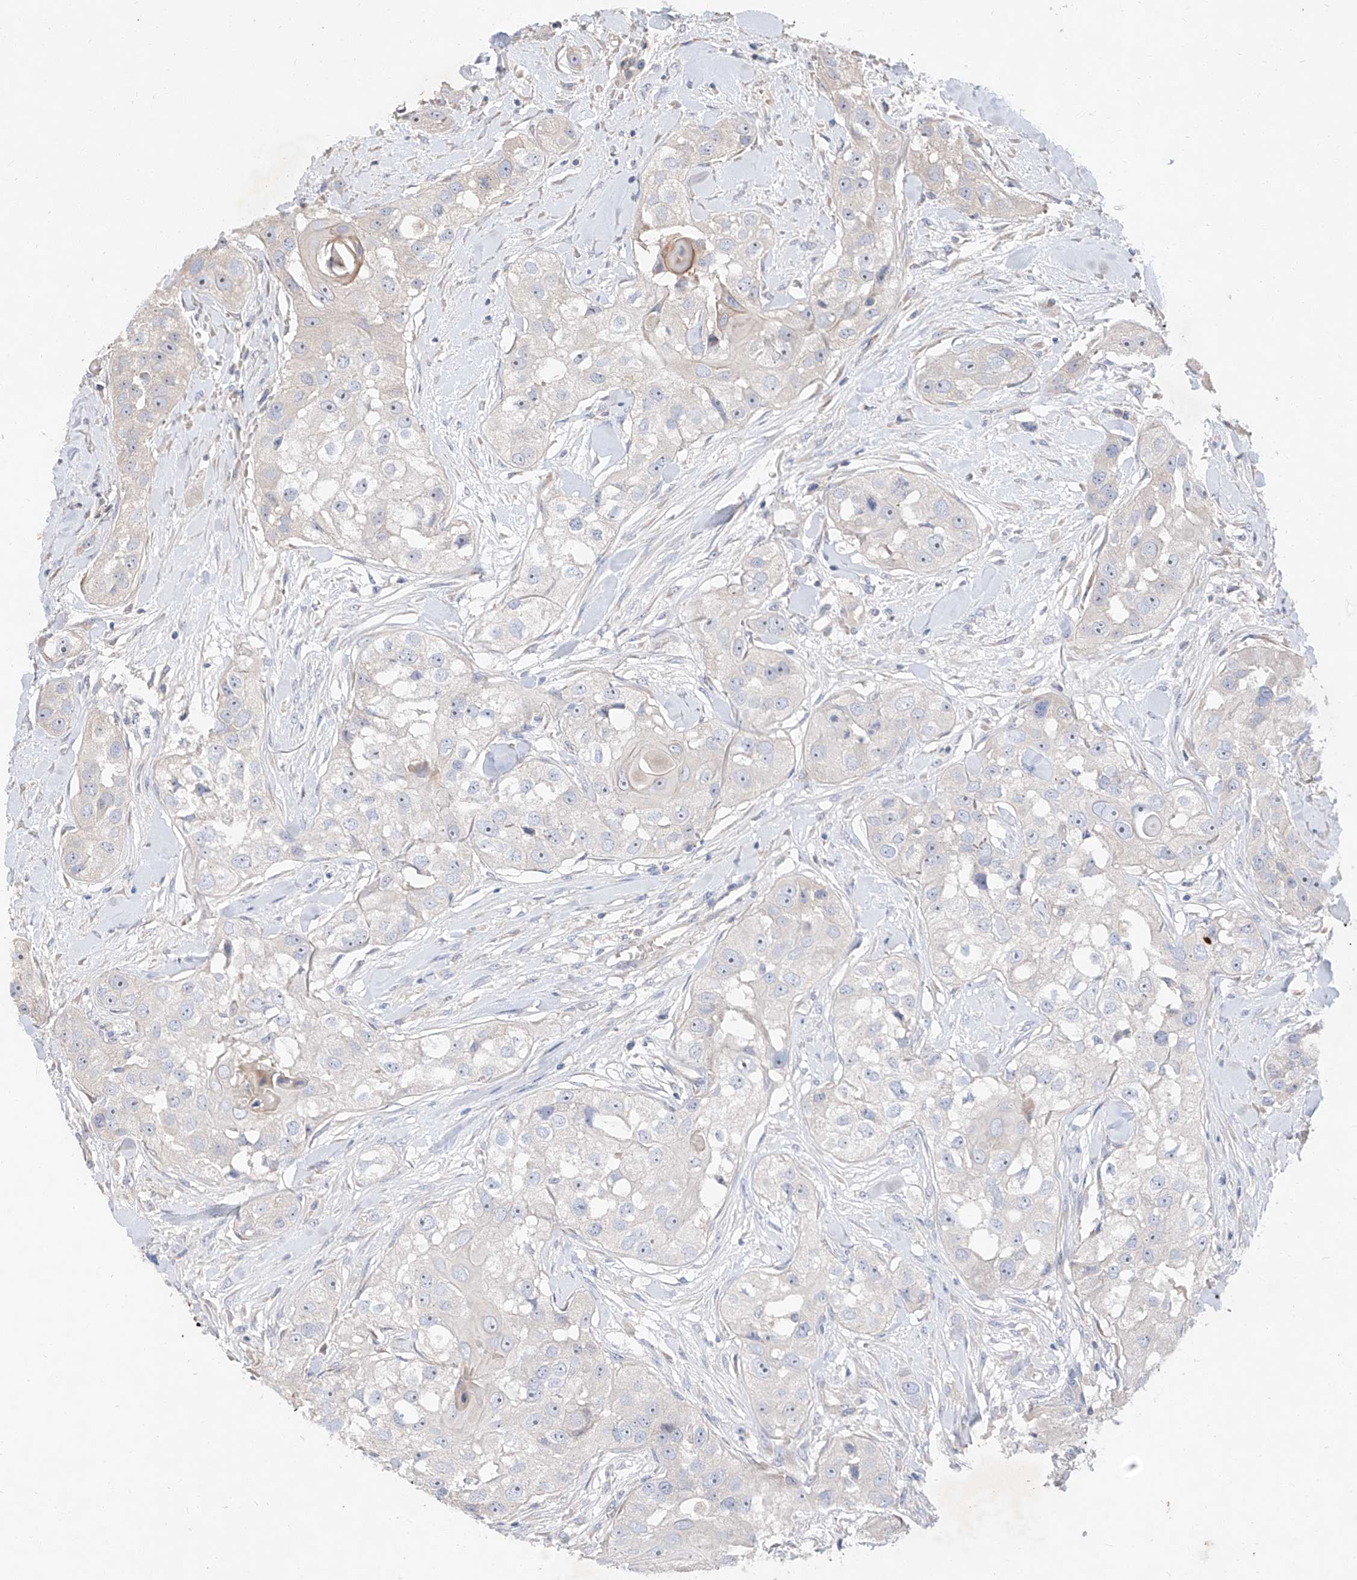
{"staining": {"intensity": "negative", "quantity": "none", "location": "none"}, "tissue": "head and neck cancer", "cell_type": "Tumor cells", "image_type": "cancer", "snomed": [{"axis": "morphology", "description": "Normal tissue, NOS"}, {"axis": "morphology", "description": "Squamous cell carcinoma, NOS"}, {"axis": "topography", "description": "Skeletal muscle"}, {"axis": "topography", "description": "Head-Neck"}], "caption": "A high-resolution photomicrograph shows immunohistochemistry (IHC) staining of head and neck cancer, which shows no significant staining in tumor cells. (DAB (3,3'-diaminobenzidine) IHC, high magnification).", "gene": "DIRAS3", "patient": {"sex": "male", "age": 51}}